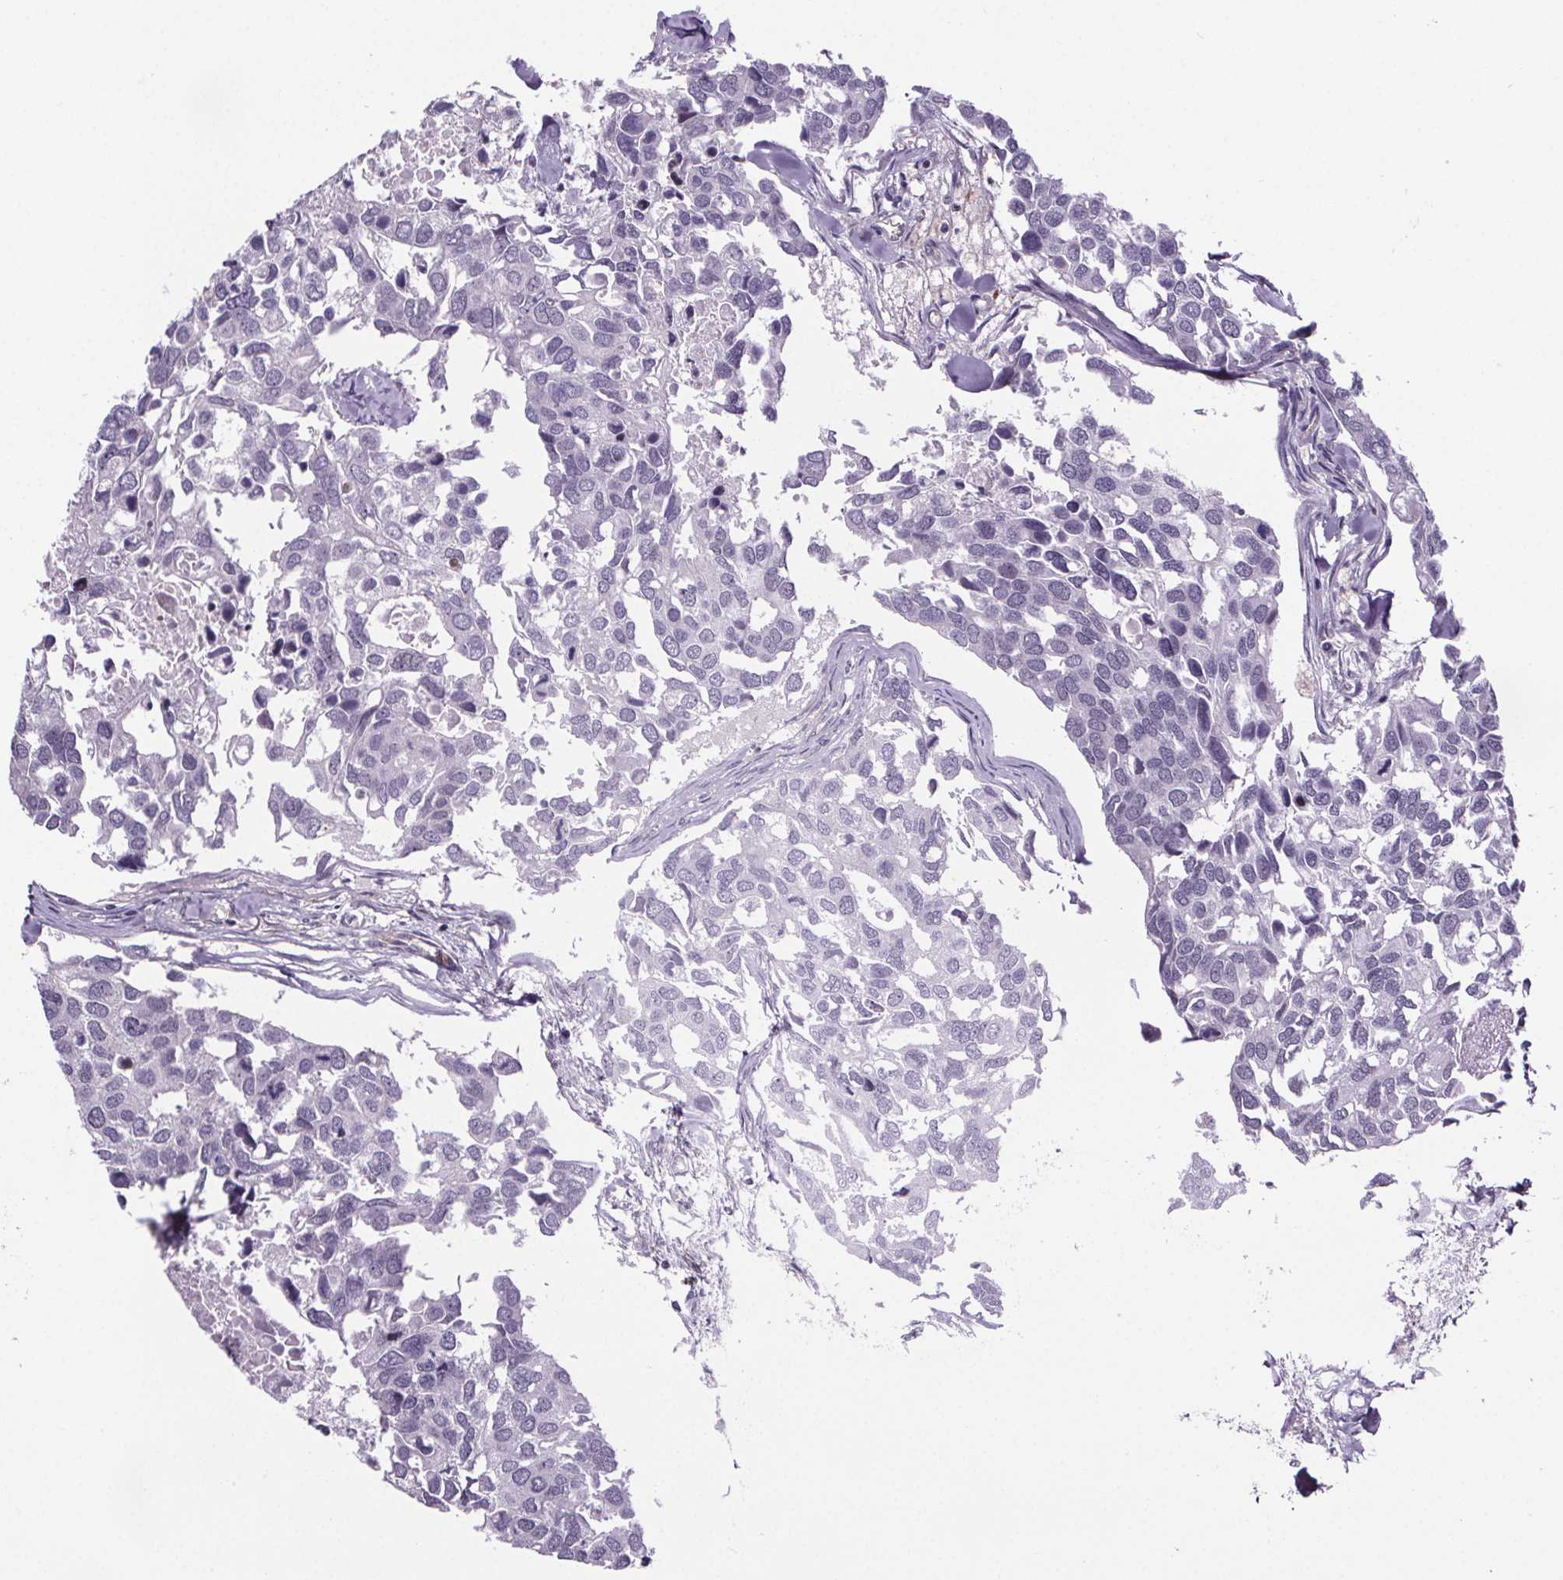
{"staining": {"intensity": "negative", "quantity": "none", "location": "none"}, "tissue": "breast cancer", "cell_type": "Tumor cells", "image_type": "cancer", "snomed": [{"axis": "morphology", "description": "Duct carcinoma"}, {"axis": "topography", "description": "Breast"}], "caption": "Human breast cancer stained for a protein using immunohistochemistry (IHC) displays no staining in tumor cells.", "gene": "TTC12", "patient": {"sex": "female", "age": 83}}